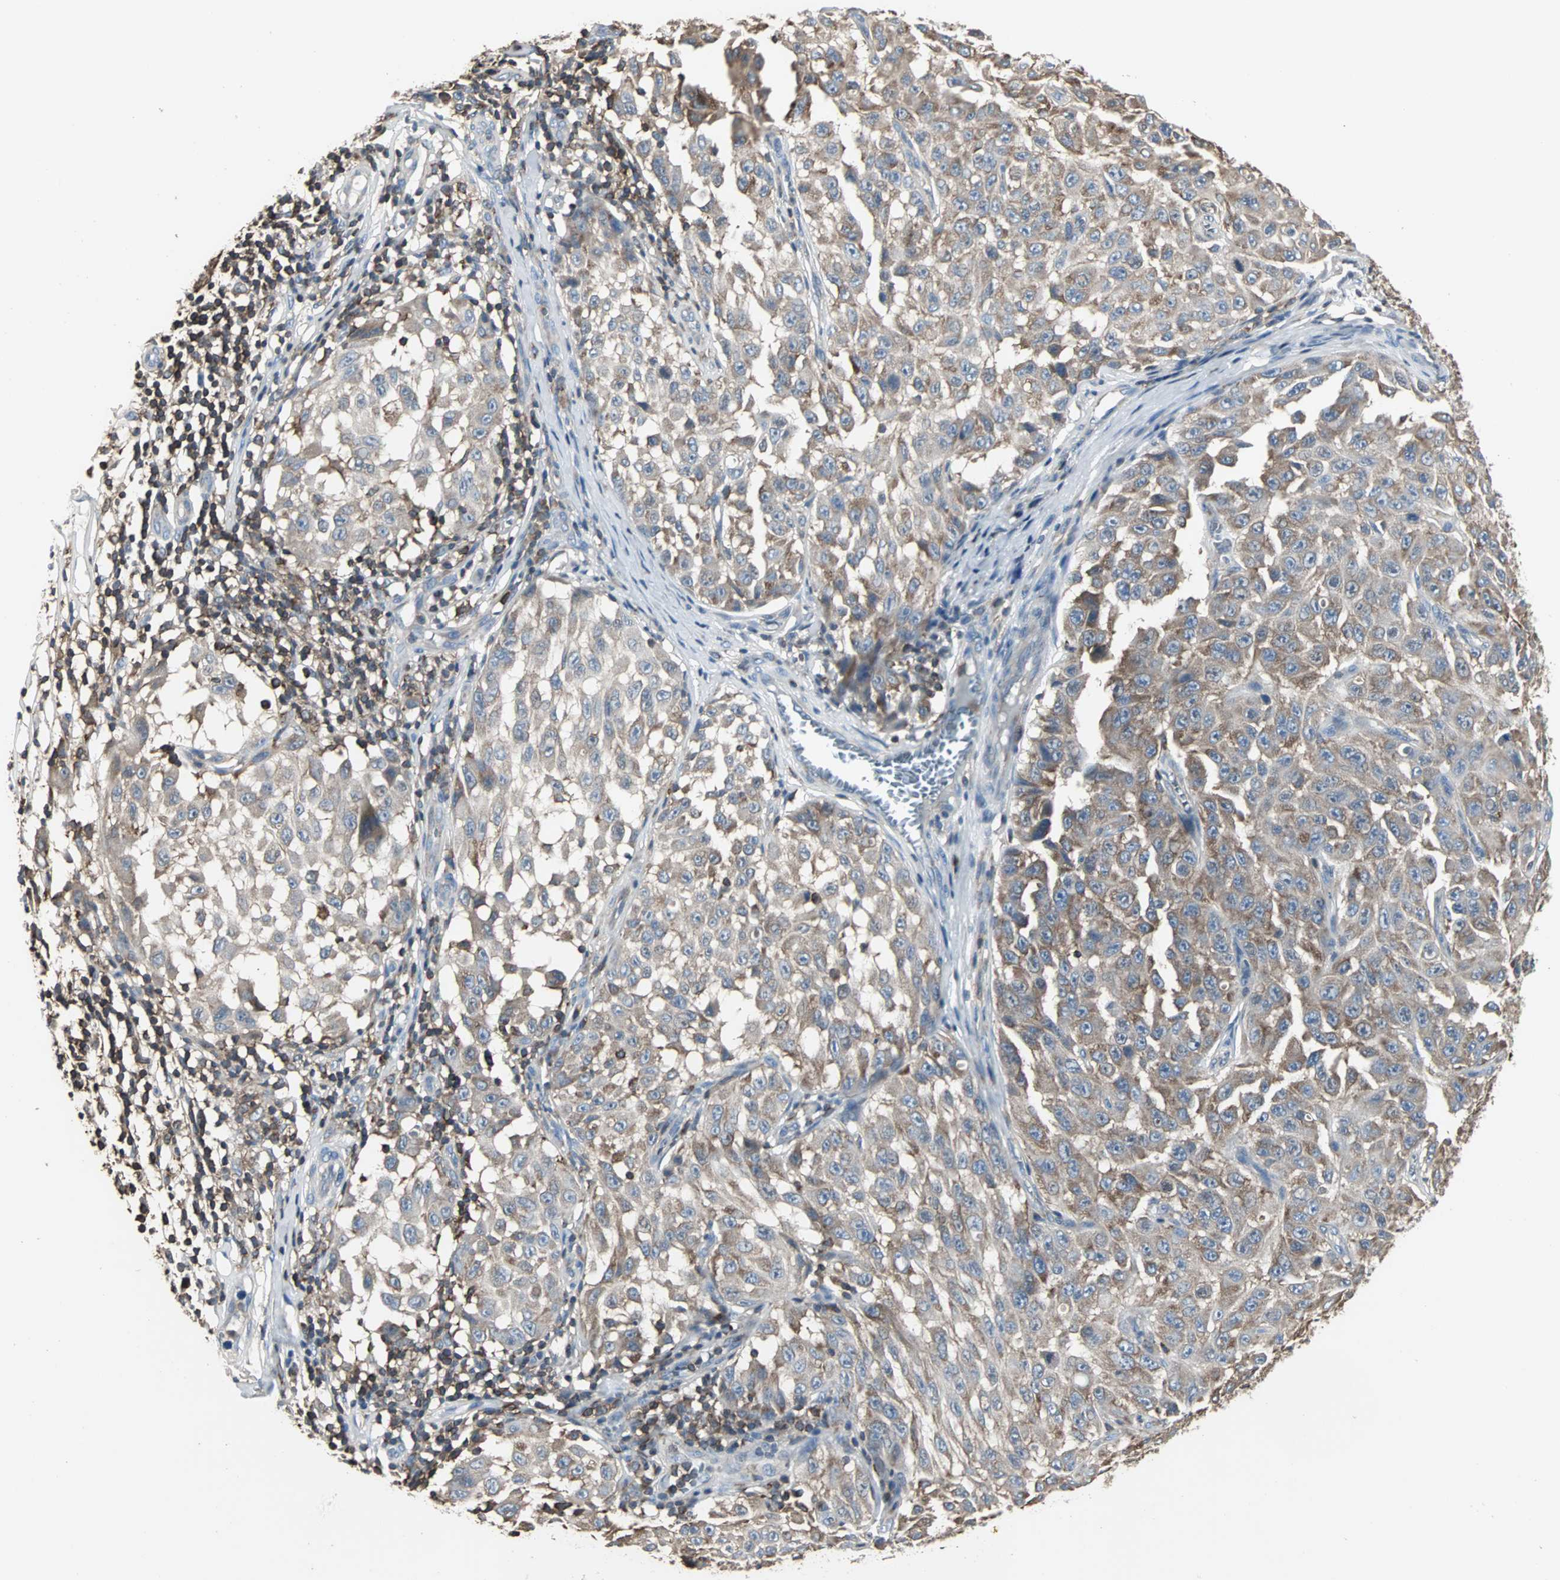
{"staining": {"intensity": "moderate", "quantity": ">75%", "location": "cytoplasmic/membranous"}, "tissue": "melanoma", "cell_type": "Tumor cells", "image_type": "cancer", "snomed": [{"axis": "morphology", "description": "Malignant melanoma, NOS"}, {"axis": "topography", "description": "Skin"}], "caption": "DAB immunohistochemical staining of malignant melanoma shows moderate cytoplasmic/membranous protein staining in about >75% of tumor cells.", "gene": "LRRFIP1", "patient": {"sex": "male", "age": 30}}